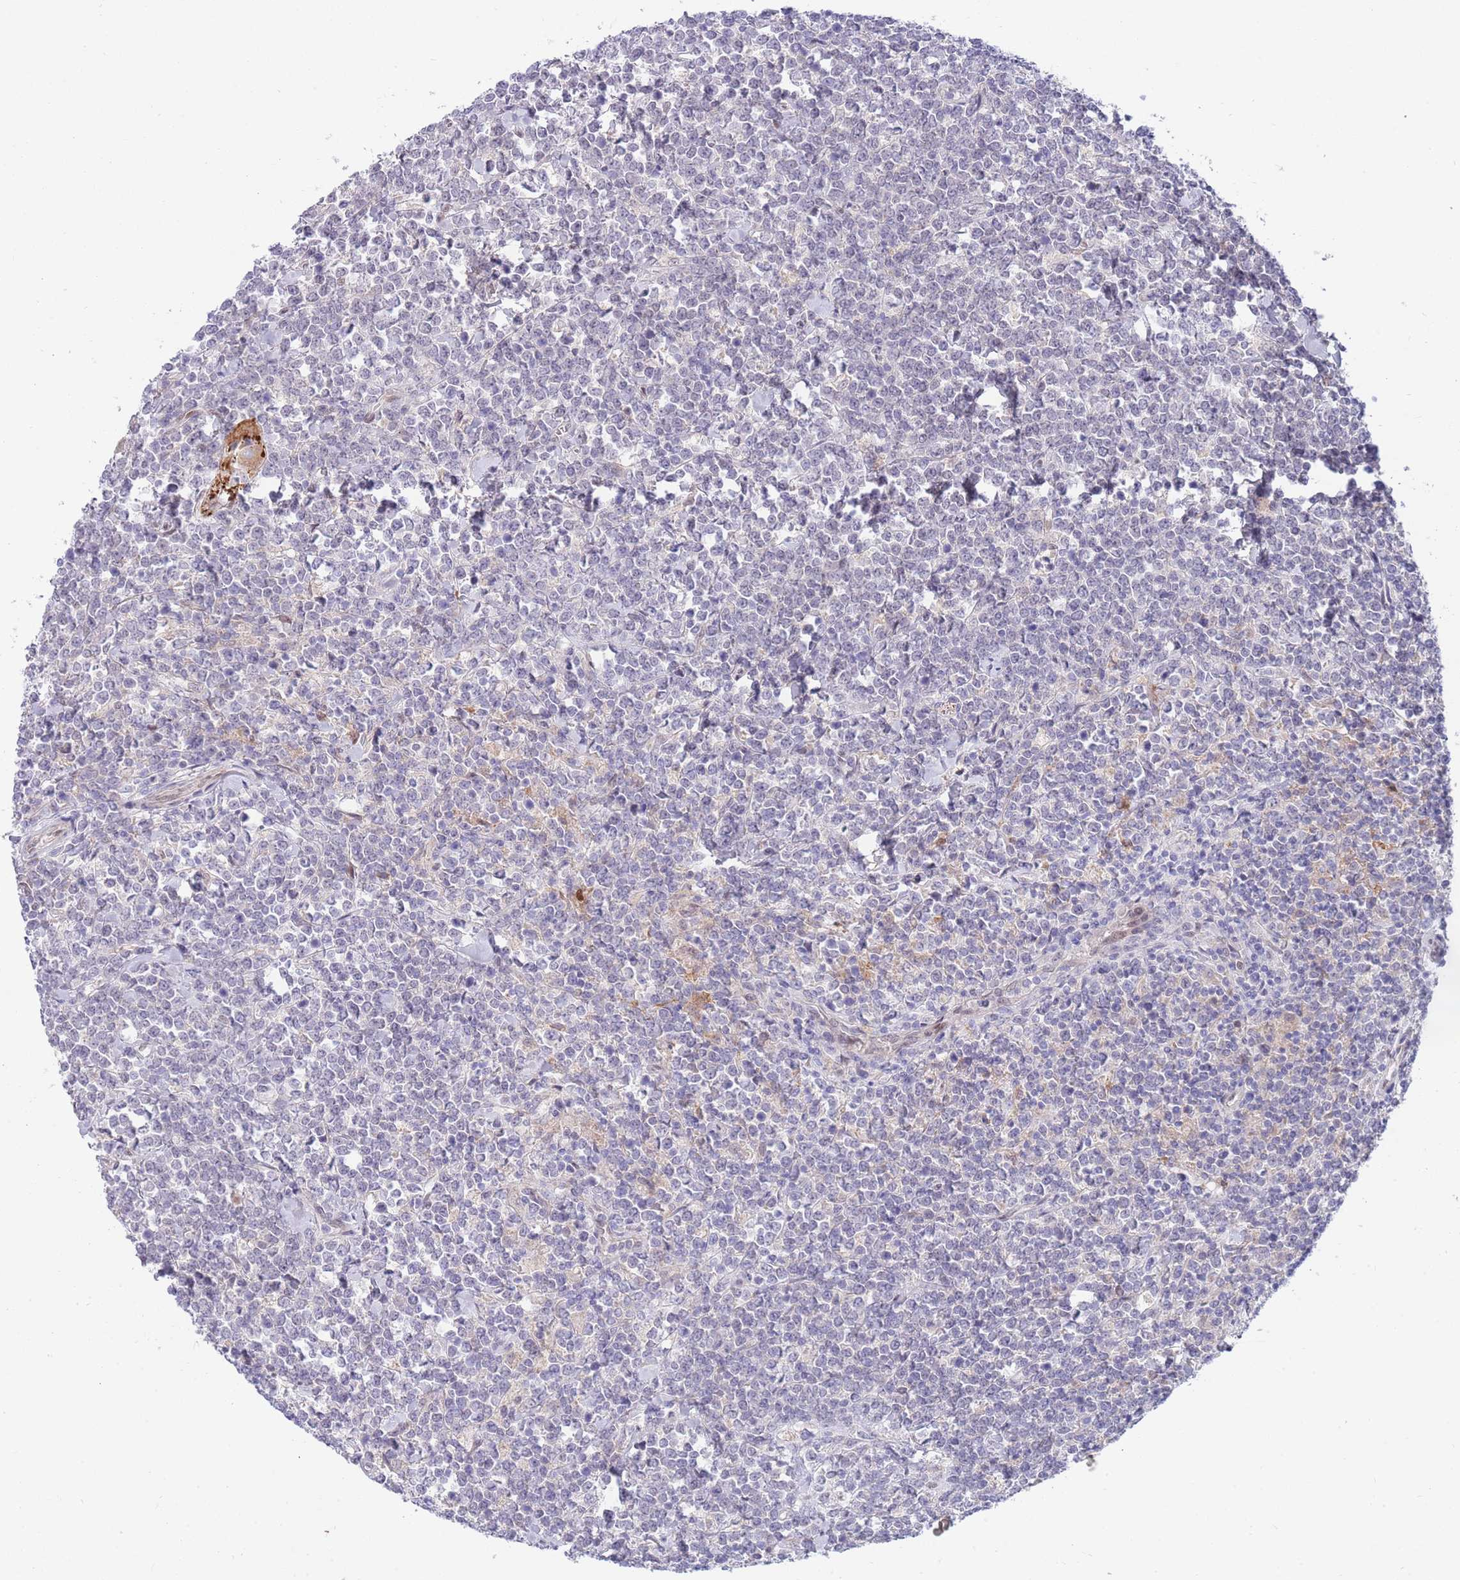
{"staining": {"intensity": "negative", "quantity": "none", "location": "none"}, "tissue": "lymphoma", "cell_type": "Tumor cells", "image_type": "cancer", "snomed": [{"axis": "morphology", "description": "Malignant lymphoma, non-Hodgkin's type, High grade"}, {"axis": "topography", "description": "Small intestine"}, {"axis": "topography", "description": "Colon"}], "caption": "A photomicrograph of human malignant lymphoma, non-Hodgkin's type (high-grade) is negative for staining in tumor cells.", "gene": "NLRP6", "patient": {"sex": "male", "age": 8}}